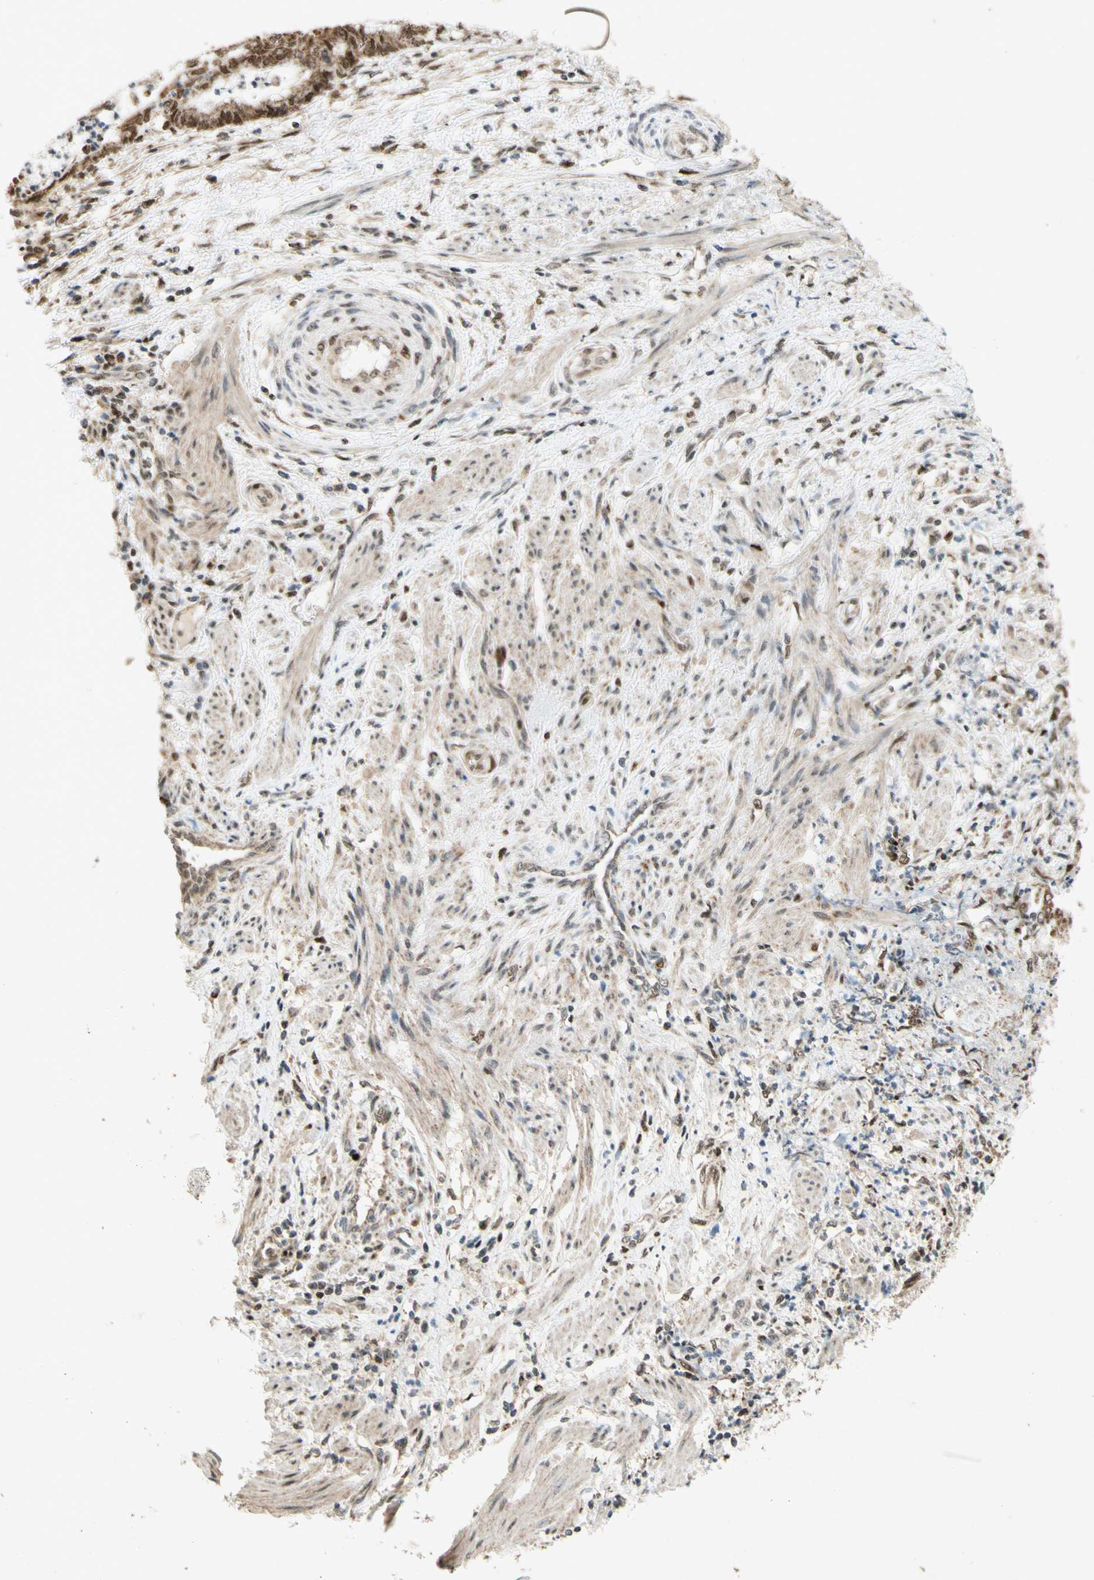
{"staining": {"intensity": "moderate", "quantity": "25%-75%", "location": "cytoplasmic/membranous"}, "tissue": "endometrial cancer", "cell_type": "Tumor cells", "image_type": "cancer", "snomed": [{"axis": "morphology", "description": "Necrosis, NOS"}, {"axis": "morphology", "description": "Adenocarcinoma, NOS"}, {"axis": "topography", "description": "Endometrium"}], "caption": "The immunohistochemical stain highlights moderate cytoplasmic/membranous staining in tumor cells of endometrial cancer (adenocarcinoma) tissue.", "gene": "DNMT3A", "patient": {"sex": "female", "age": 79}}